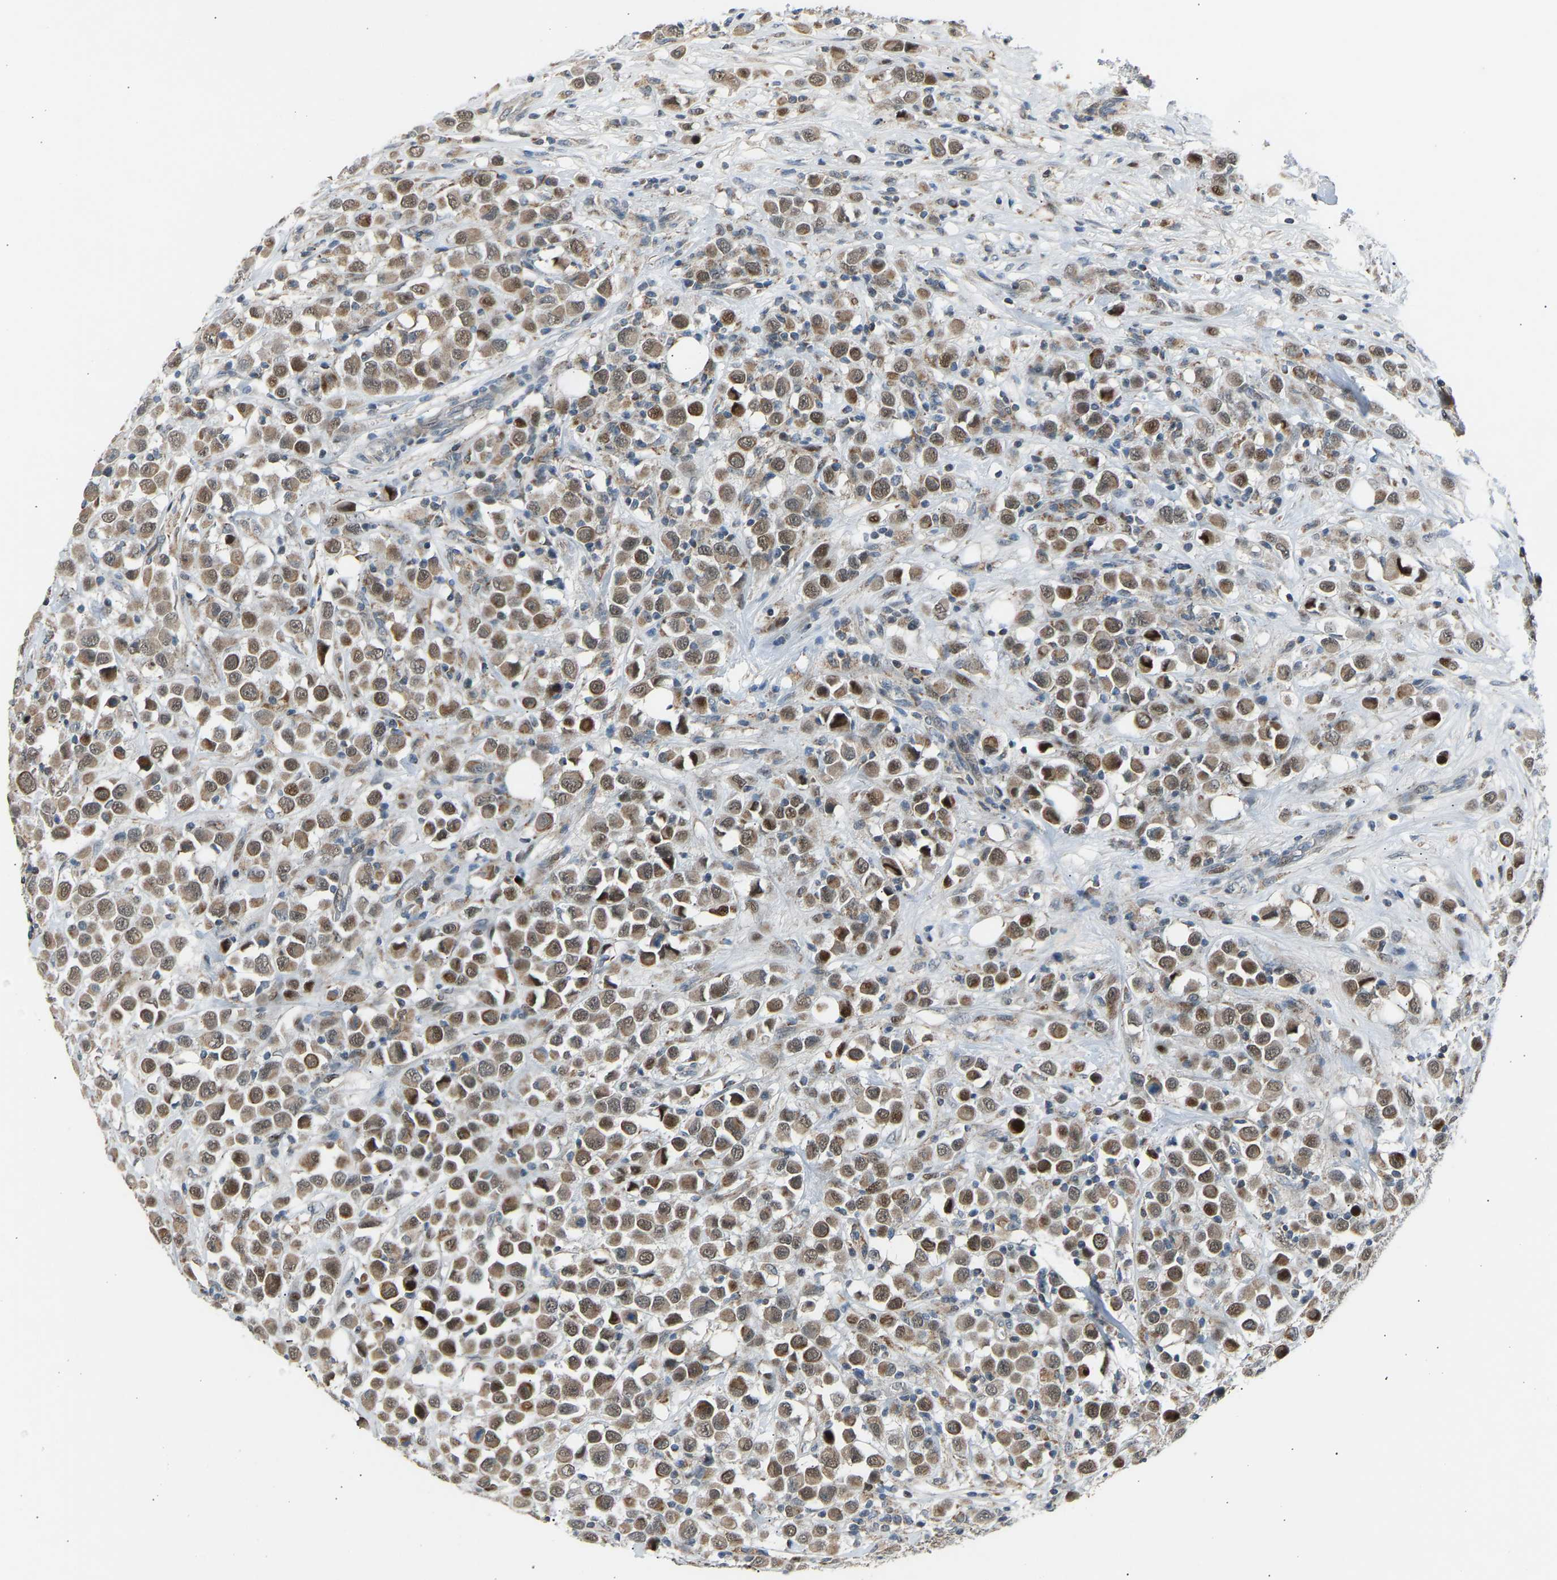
{"staining": {"intensity": "moderate", "quantity": ">75%", "location": "cytoplasmic/membranous,nuclear"}, "tissue": "breast cancer", "cell_type": "Tumor cells", "image_type": "cancer", "snomed": [{"axis": "morphology", "description": "Duct carcinoma"}, {"axis": "topography", "description": "Breast"}], "caption": "Immunohistochemical staining of breast invasive ductal carcinoma reveals medium levels of moderate cytoplasmic/membranous and nuclear staining in about >75% of tumor cells. The protein is shown in brown color, while the nuclei are stained blue.", "gene": "VPS41", "patient": {"sex": "female", "age": 61}}